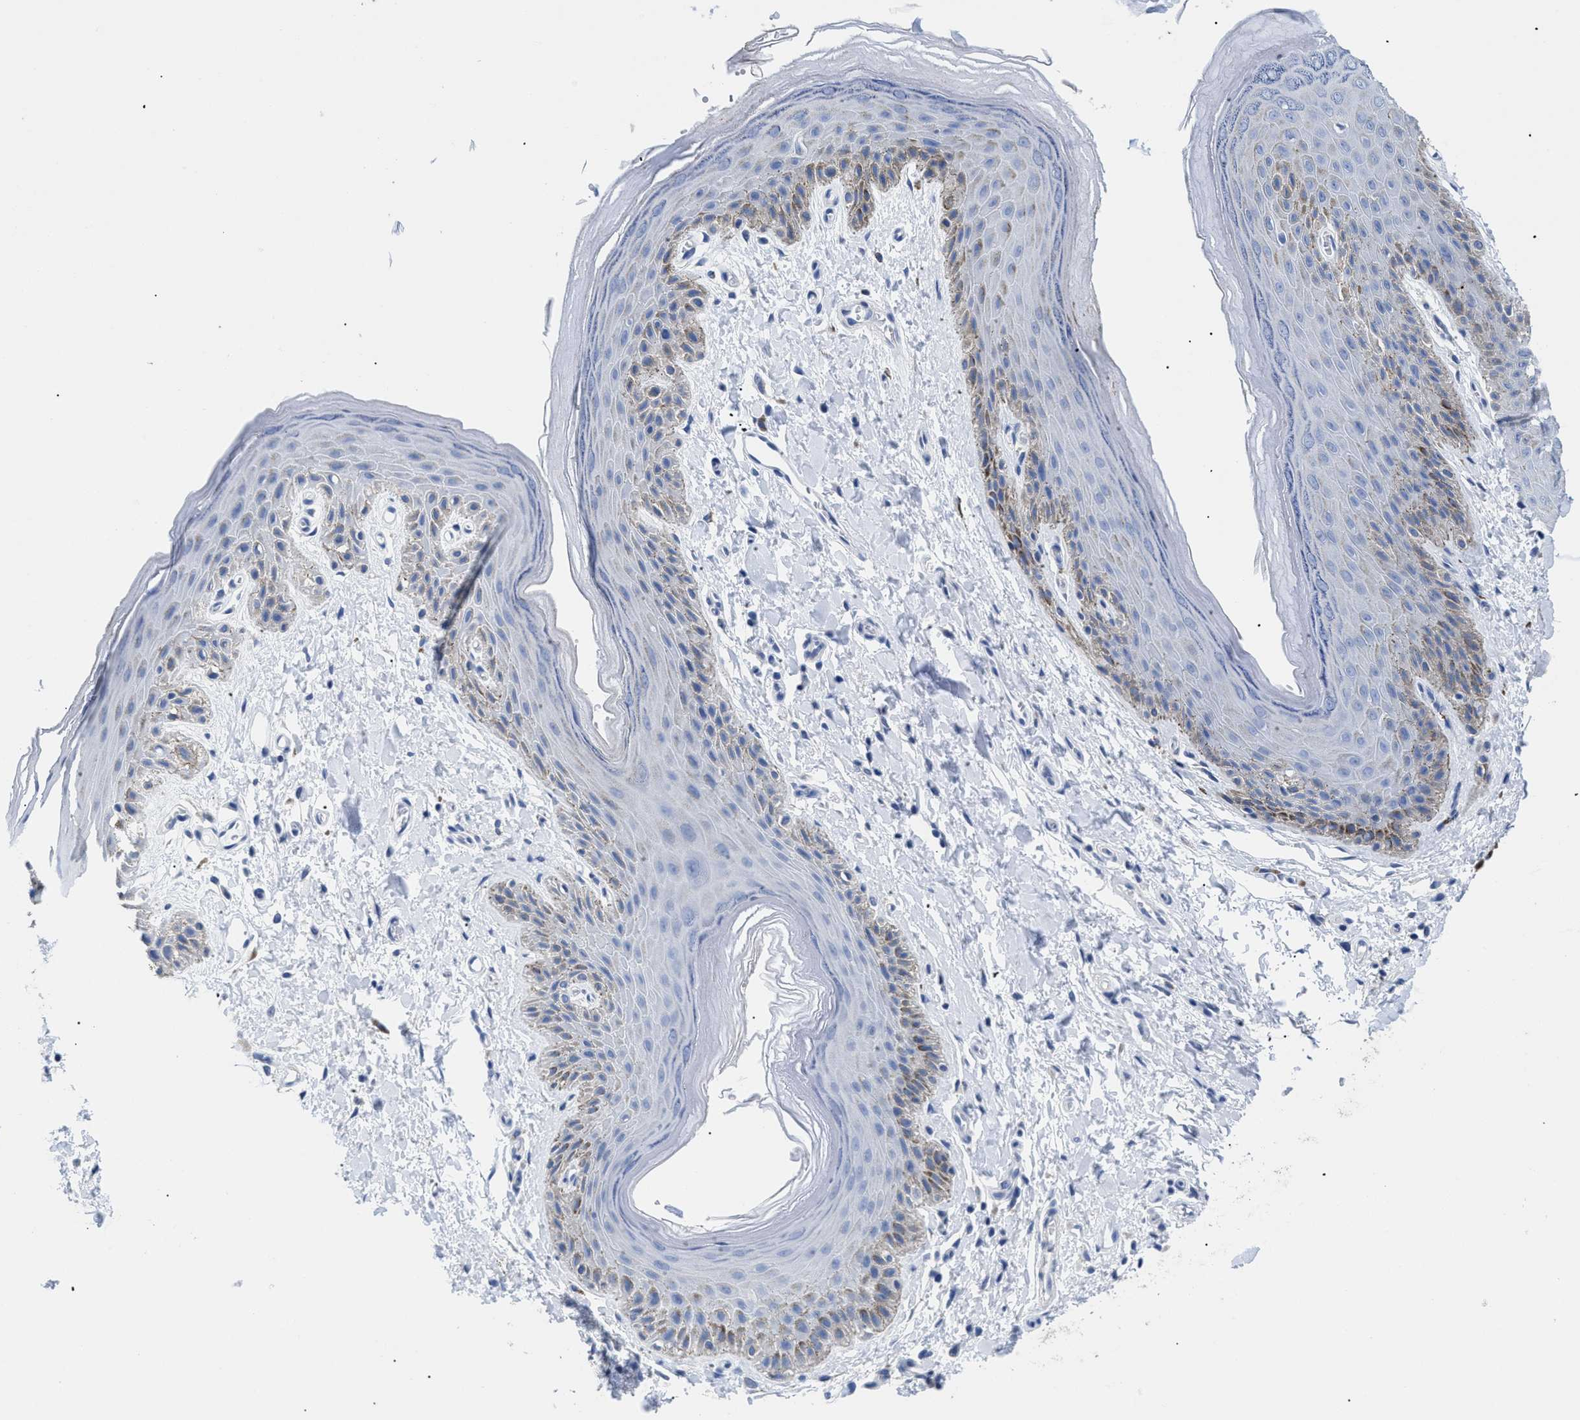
{"staining": {"intensity": "moderate", "quantity": "<25%", "location": "cytoplasmic/membranous"}, "tissue": "skin", "cell_type": "Epidermal cells", "image_type": "normal", "snomed": [{"axis": "morphology", "description": "Normal tissue, NOS"}, {"axis": "topography", "description": "Anal"}], "caption": "Immunohistochemical staining of unremarkable skin exhibits <25% levels of moderate cytoplasmic/membranous protein positivity in about <25% of epidermal cells. (DAB (3,3'-diaminobenzidine) IHC, brown staining for protein, blue staining for nuclei).", "gene": "DLC1", "patient": {"sex": "male", "age": 44}}